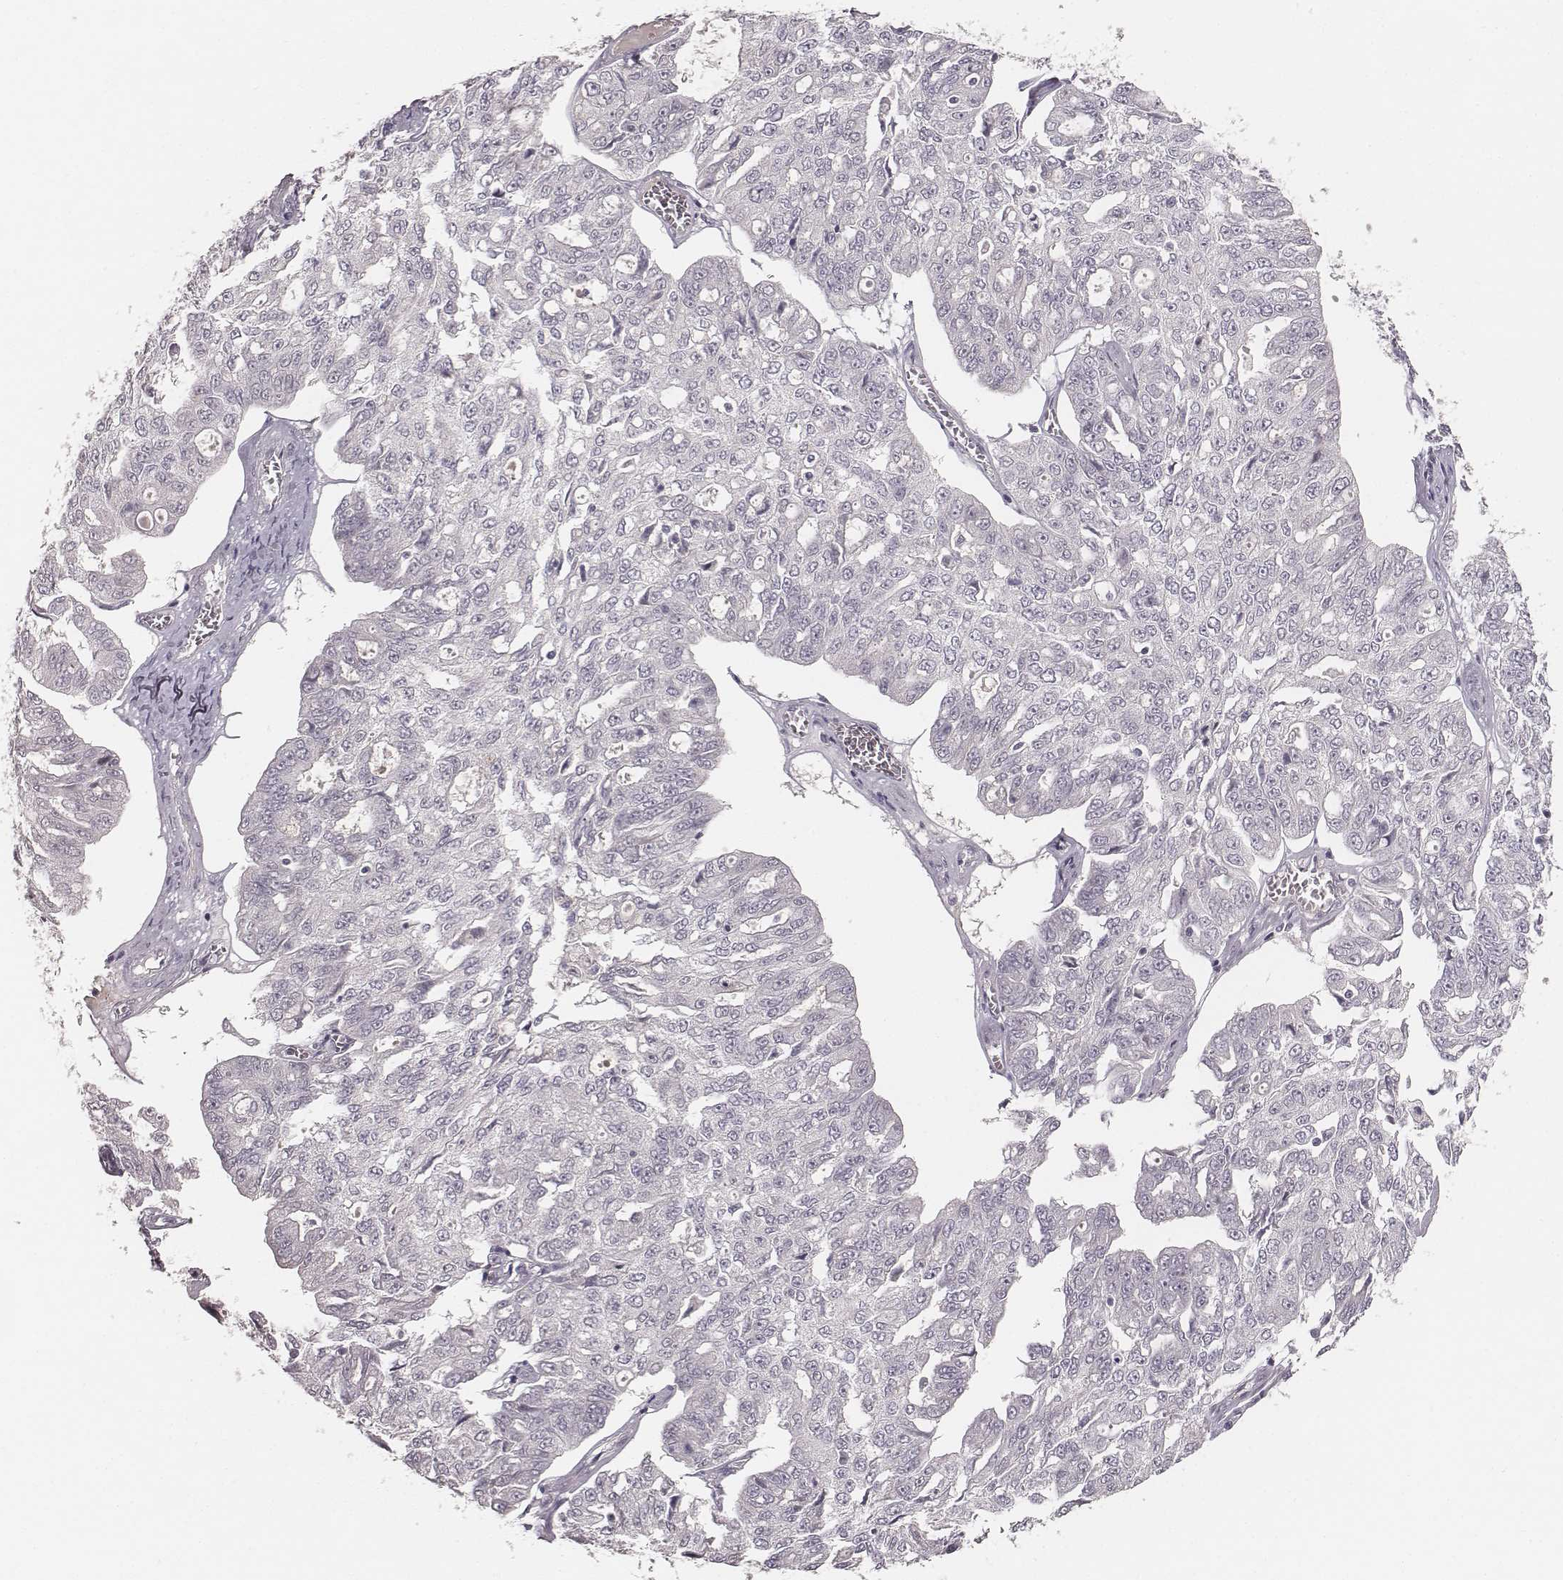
{"staining": {"intensity": "negative", "quantity": "none", "location": "none"}, "tissue": "ovarian cancer", "cell_type": "Tumor cells", "image_type": "cancer", "snomed": [{"axis": "morphology", "description": "Carcinoma, endometroid"}, {"axis": "topography", "description": "Ovary"}], "caption": "This is an immunohistochemistry (IHC) photomicrograph of ovarian cancer. There is no expression in tumor cells.", "gene": "LY6K", "patient": {"sex": "female", "age": 65}}